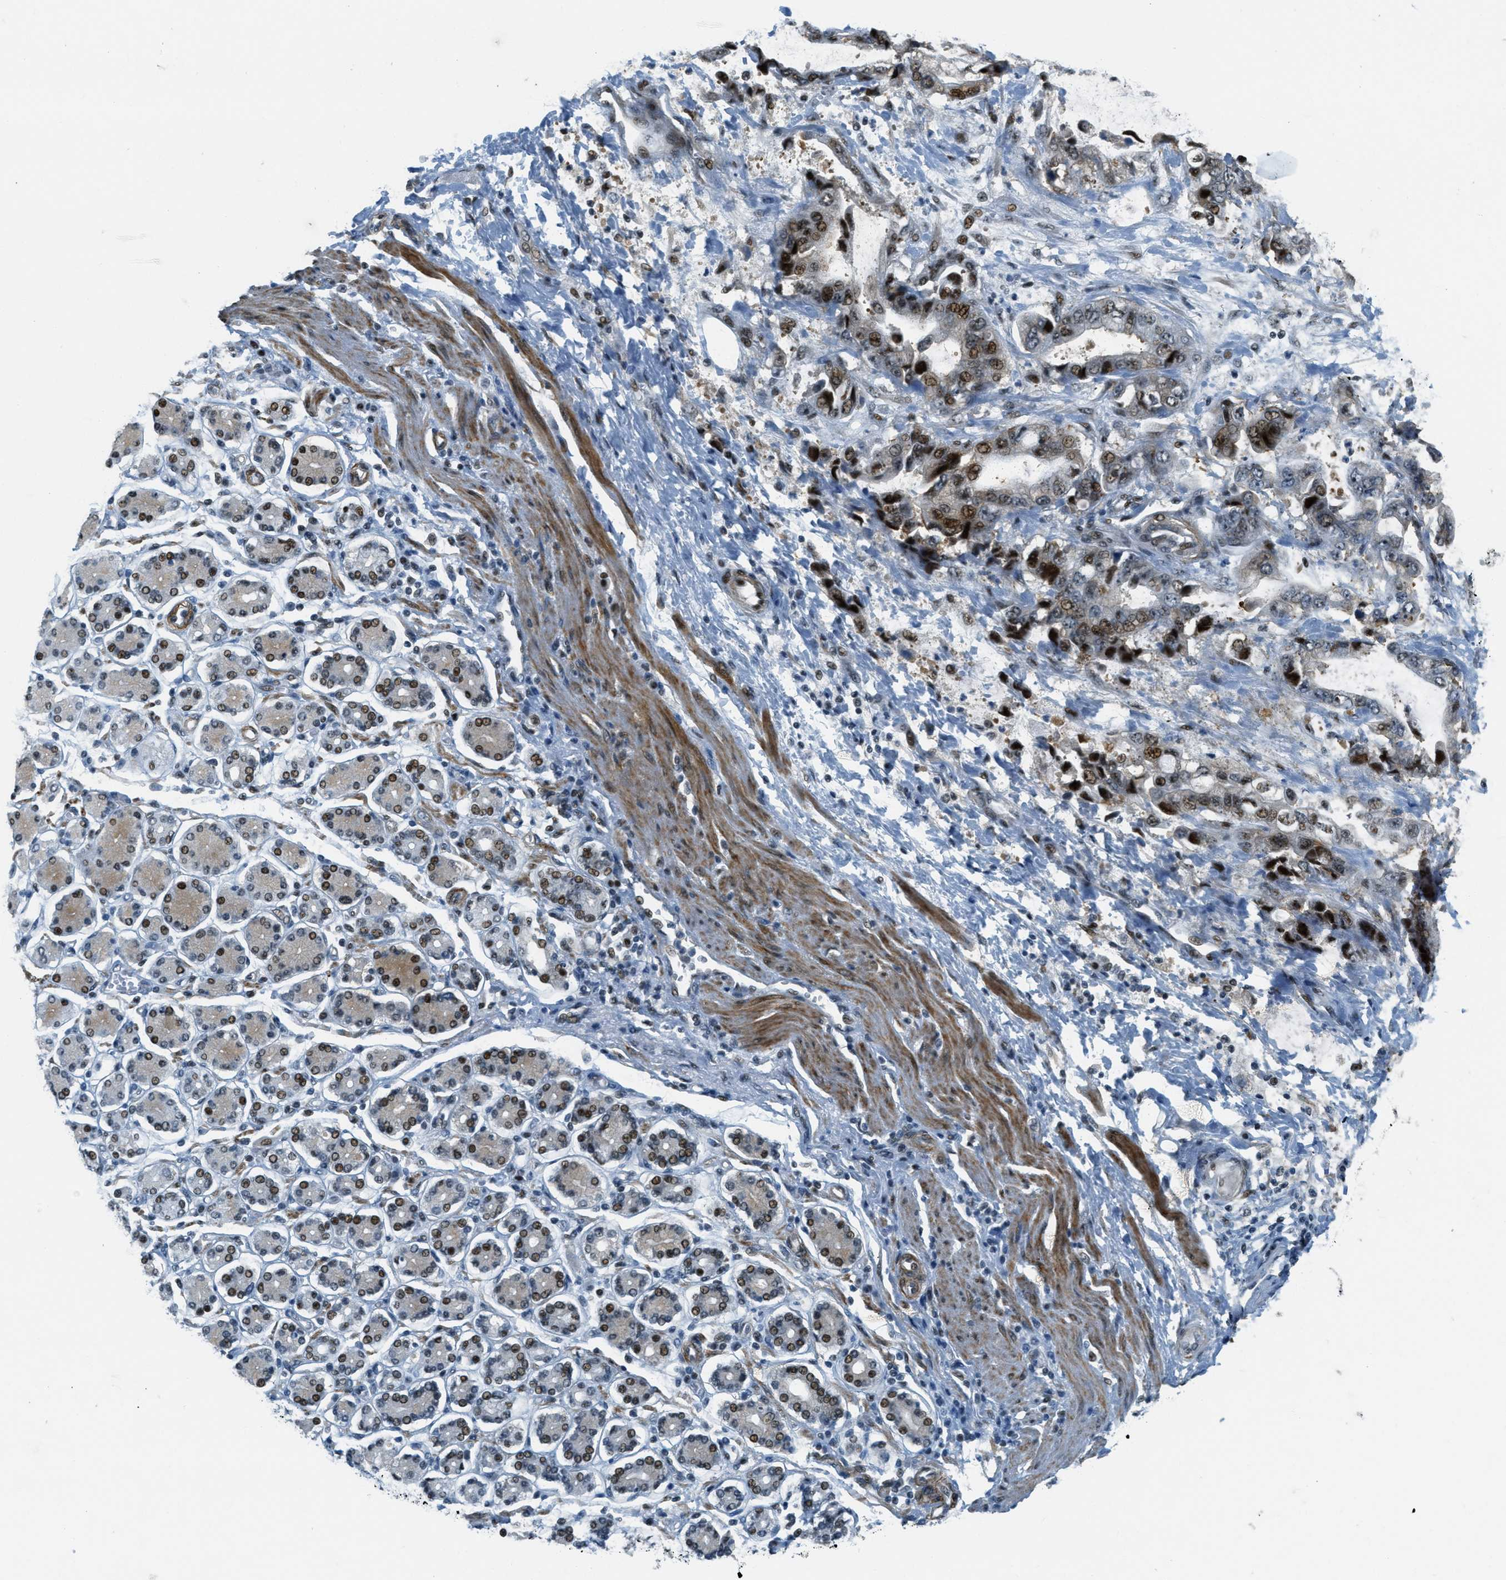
{"staining": {"intensity": "moderate", "quantity": ">75%", "location": "nuclear"}, "tissue": "stomach cancer", "cell_type": "Tumor cells", "image_type": "cancer", "snomed": [{"axis": "morphology", "description": "Normal tissue, NOS"}, {"axis": "morphology", "description": "Adenocarcinoma, NOS"}, {"axis": "topography", "description": "Stomach"}], "caption": "A medium amount of moderate nuclear expression is identified in approximately >75% of tumor cells in stomach adenocarcinoma tissue.", "gene": "ZDHHC23", "patient": {"sex": "male", "age": 62}}